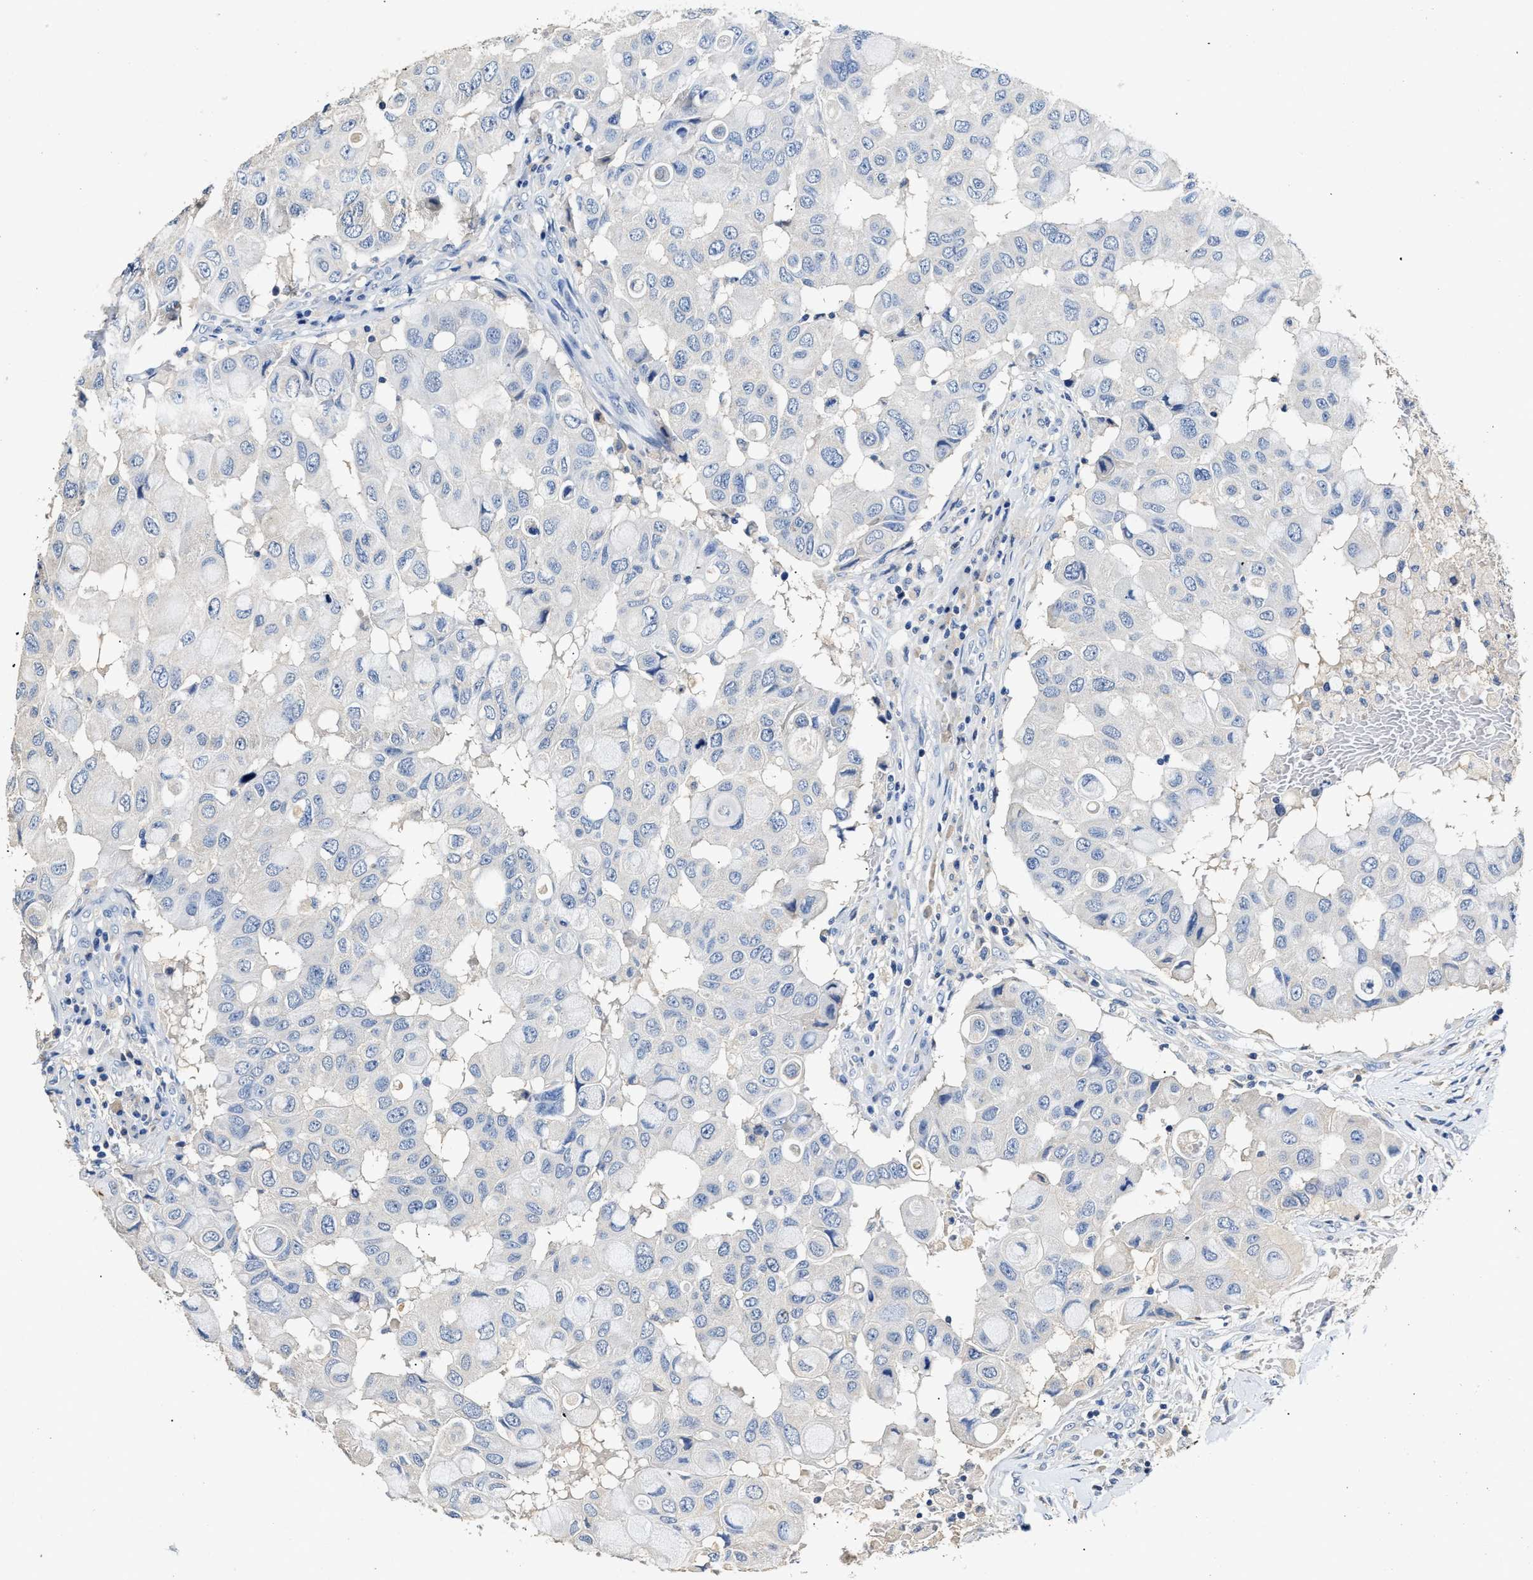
{"staining": {"intensity": "negative", "quantity": "none", "location": "none"}, "tissue": "breast cancer", "cell_type": "Tumor cells", "image_type": "cancer", "snomed": [{"axis": "morphology", "description": "Duct carcinoma"}, {"axis": "topography", "description": "Breast"}], "caption": "A high-resolution micrograph shows IHC staining of breast cancer (invasive ductal carcinoma), which reveals no significant expression in tumor cells. (DAB immunohistochemistry visualized using brightfield microscopy, high magnification).", "gene": "SLCO2B1", "patient": {"sex": "female", "age": 27}}